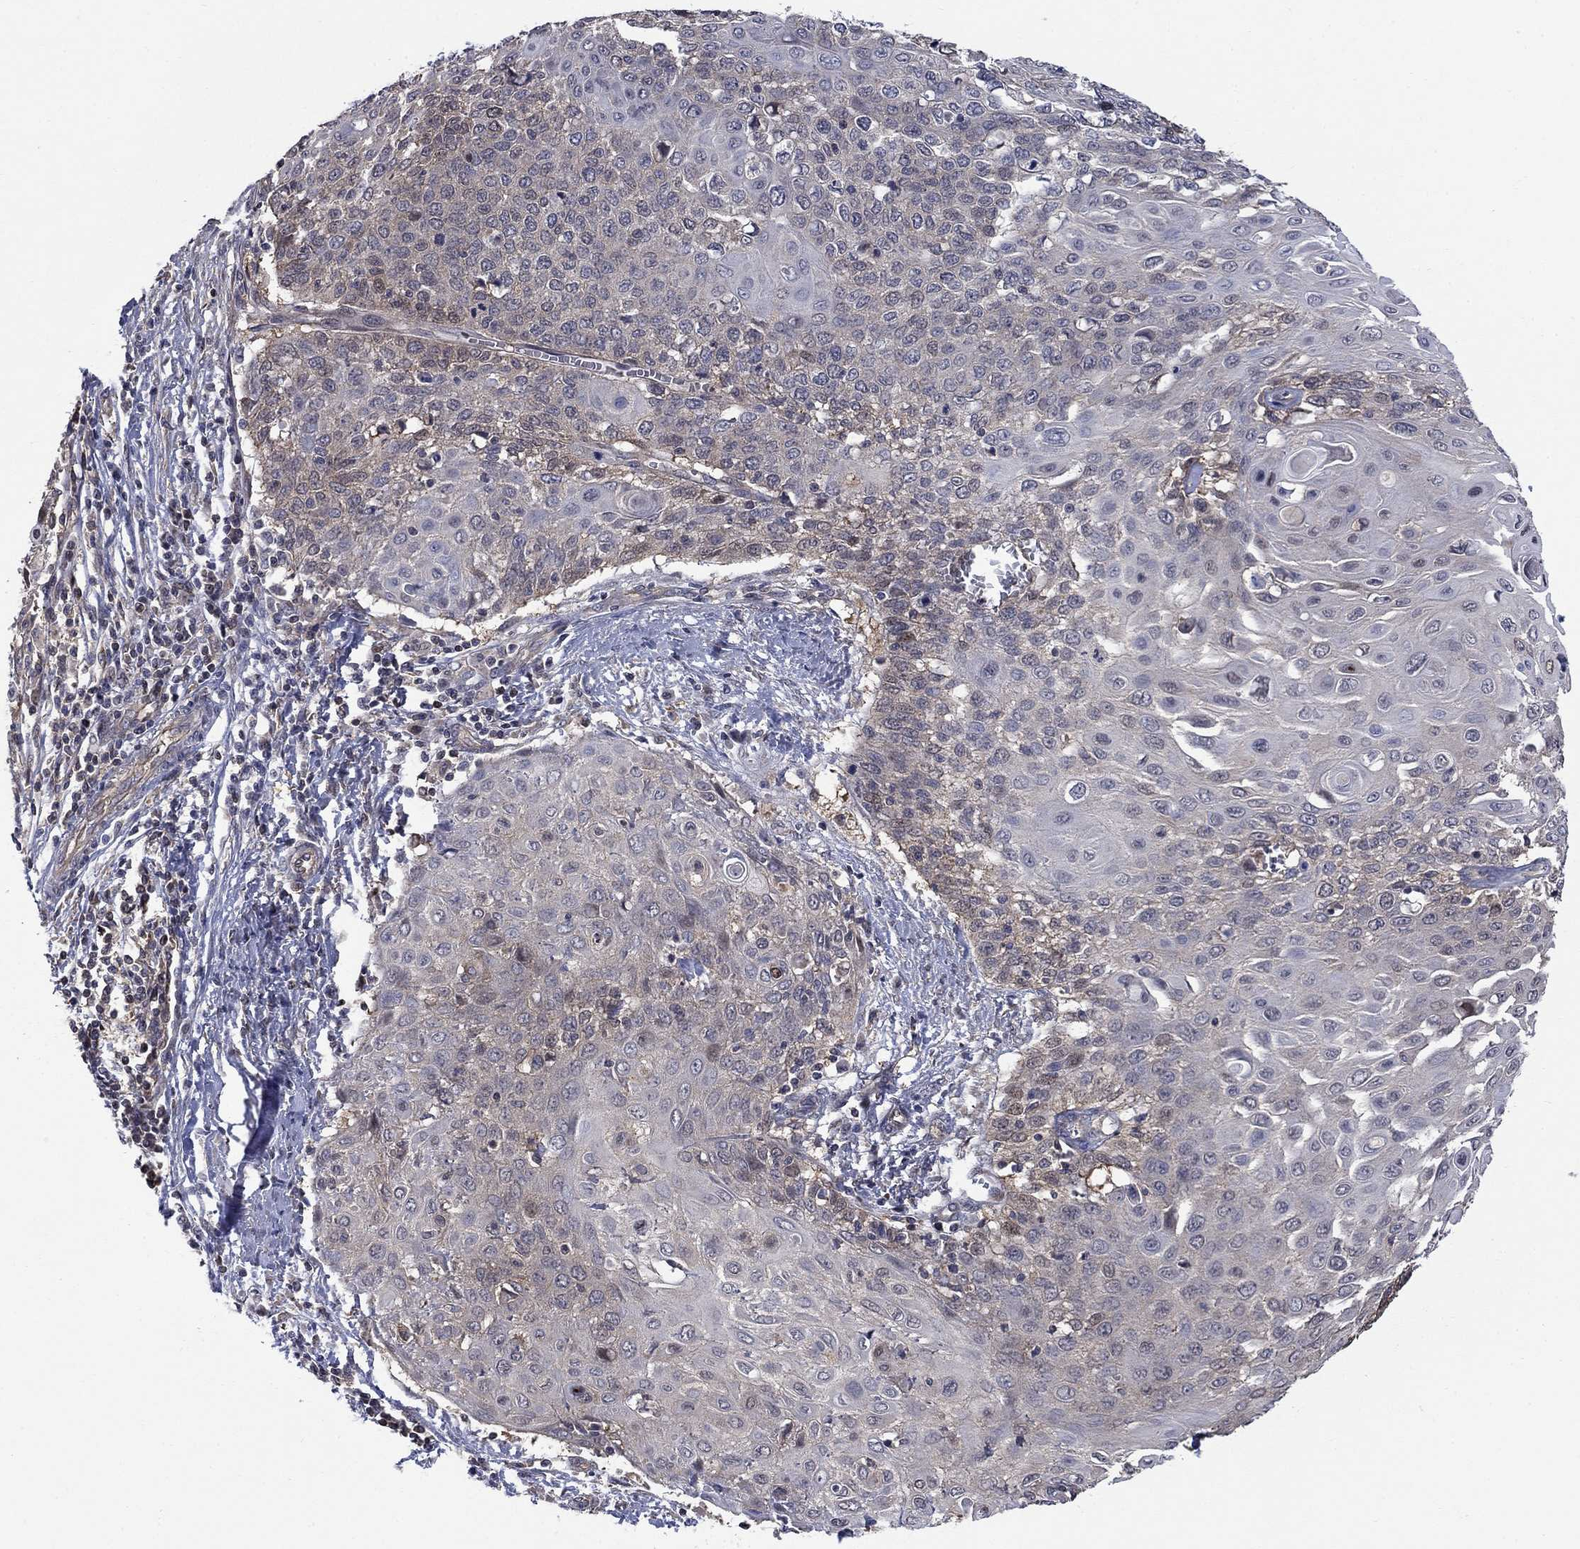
{"staining": {"intensity": "negative", "quantity": "none", "location": "none"}, "tissue": "cervical cancer", "cell_type": "Tumor cells", "image_type": "cancer", "snomed": [{"axis": "morphology", "description": "Squamous cell carcinoma, NOS"}, {"axis": "topography", "description": "Cervix"}], "caption": "DAB immunohistochemical staining of human squamous cell carcinoma (cervical) exhibits no significant staining in tumor cells.", "gene": "PDZD2", "patient": {"sex": "female", "age": 39}}